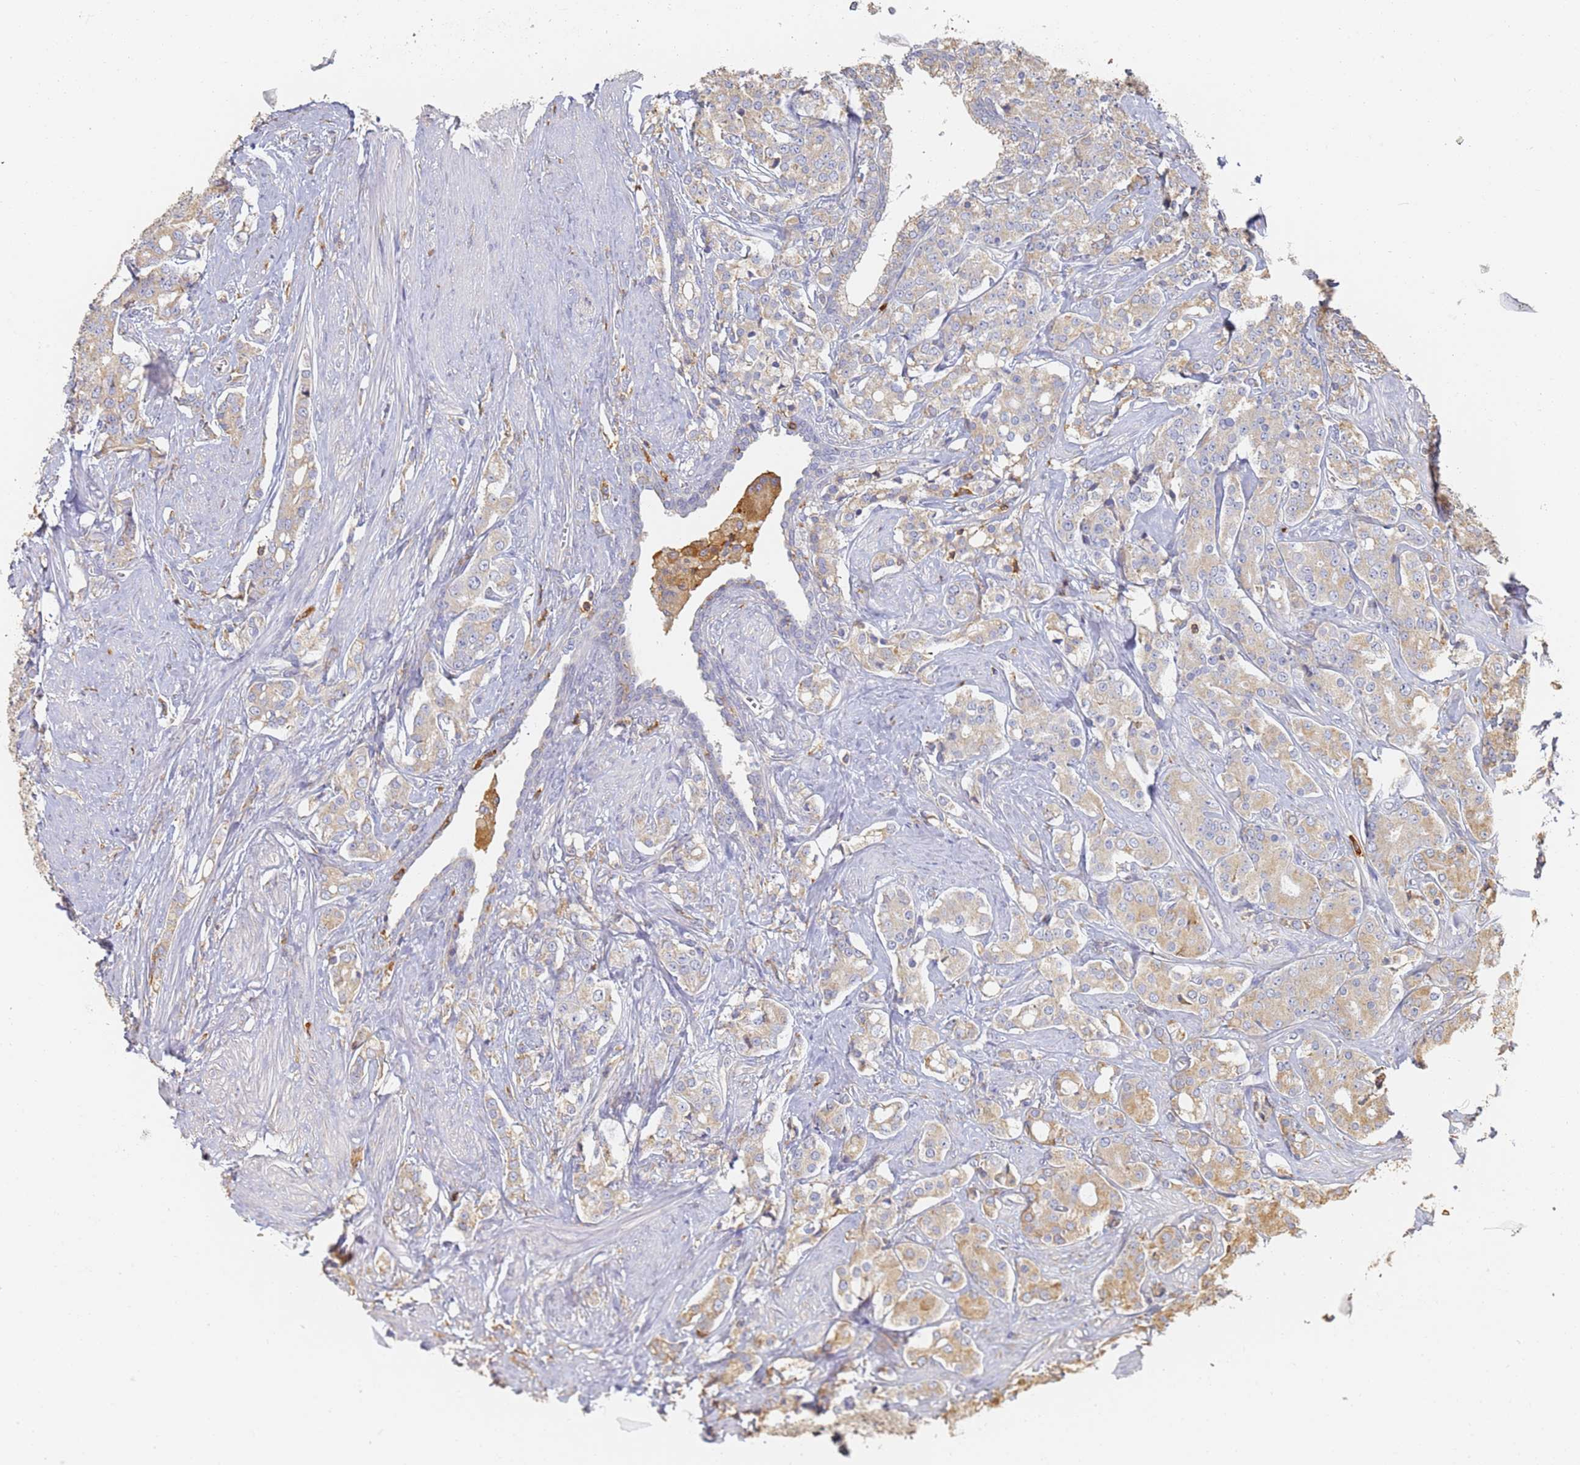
{"staining": {"intensity": "weak", "quantity": "25%-75%", "location": "cytoplasmic/membranous"}, "tissue": "prostate cancer", "cell_type": "Tumor cells", "image_type": "cancer", "snomed": [{"axis": "morphology", "description": "Adenocarcinoma, High grade"}, {"axis": "topography", "description": "Prostate"}], "caption": "Brown immunohistochemical staining in prostate cancer (high-grade adenocarcinoma) displays weak cytoplasmic/membranous positivity in approximately 25%-75% of tumor cells. (DAB = brown stain, brightfield microscopy at high magnification).", "gene": "BIN2", "patient": {"sex": "male", "age": 62}}